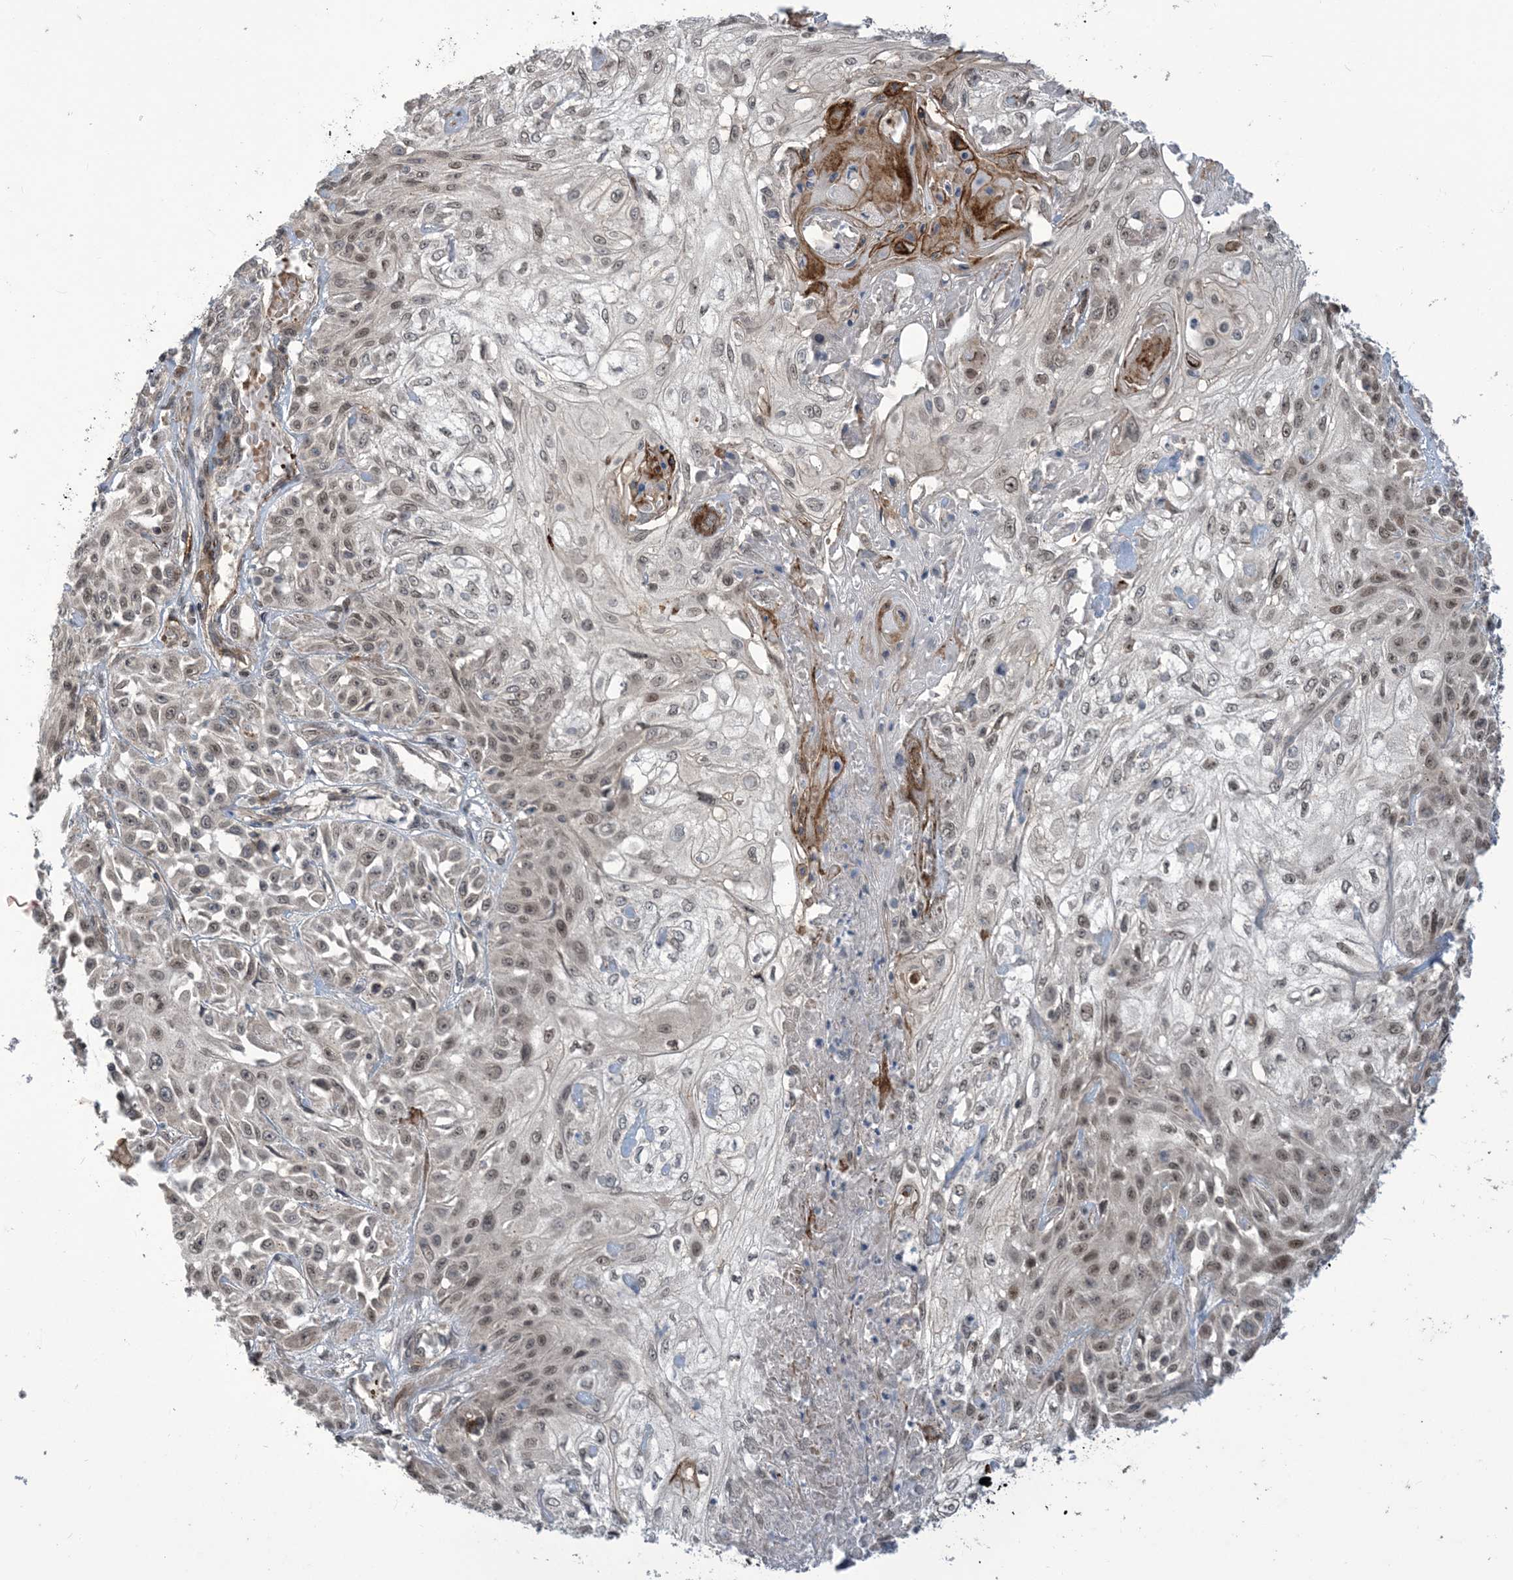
{"staining": {"intensity": "weak", "quantity": ">75%", "location": "nuclear"}, "tissue": "skin cancer", "cell_type": "Tumor cells", "image_type": "cancer", "snomed": [{"axis": "morphology", "description": "Squamous cell carcinoma, NOS"}, {"axis": "morphology", "description": "Squamous cell carcinoma, metastatic, NOS"}, {"axis": "topography", "description": "Skin"}, {"axis": "topography", "description": "Lymph node"}], "caption": "Brown immunohistochemical staining in skin cancer reveals weak nuclear expression in about >75% of tumor cells. The staining is performed using DAB (3,3'-diaminobenzidine) brown chromogen to label protein expression. The nuclei are counter-stained blue using hematoxylin.", "gene": "LAGE3", "patient": {"sex": "male", "age": 75}}